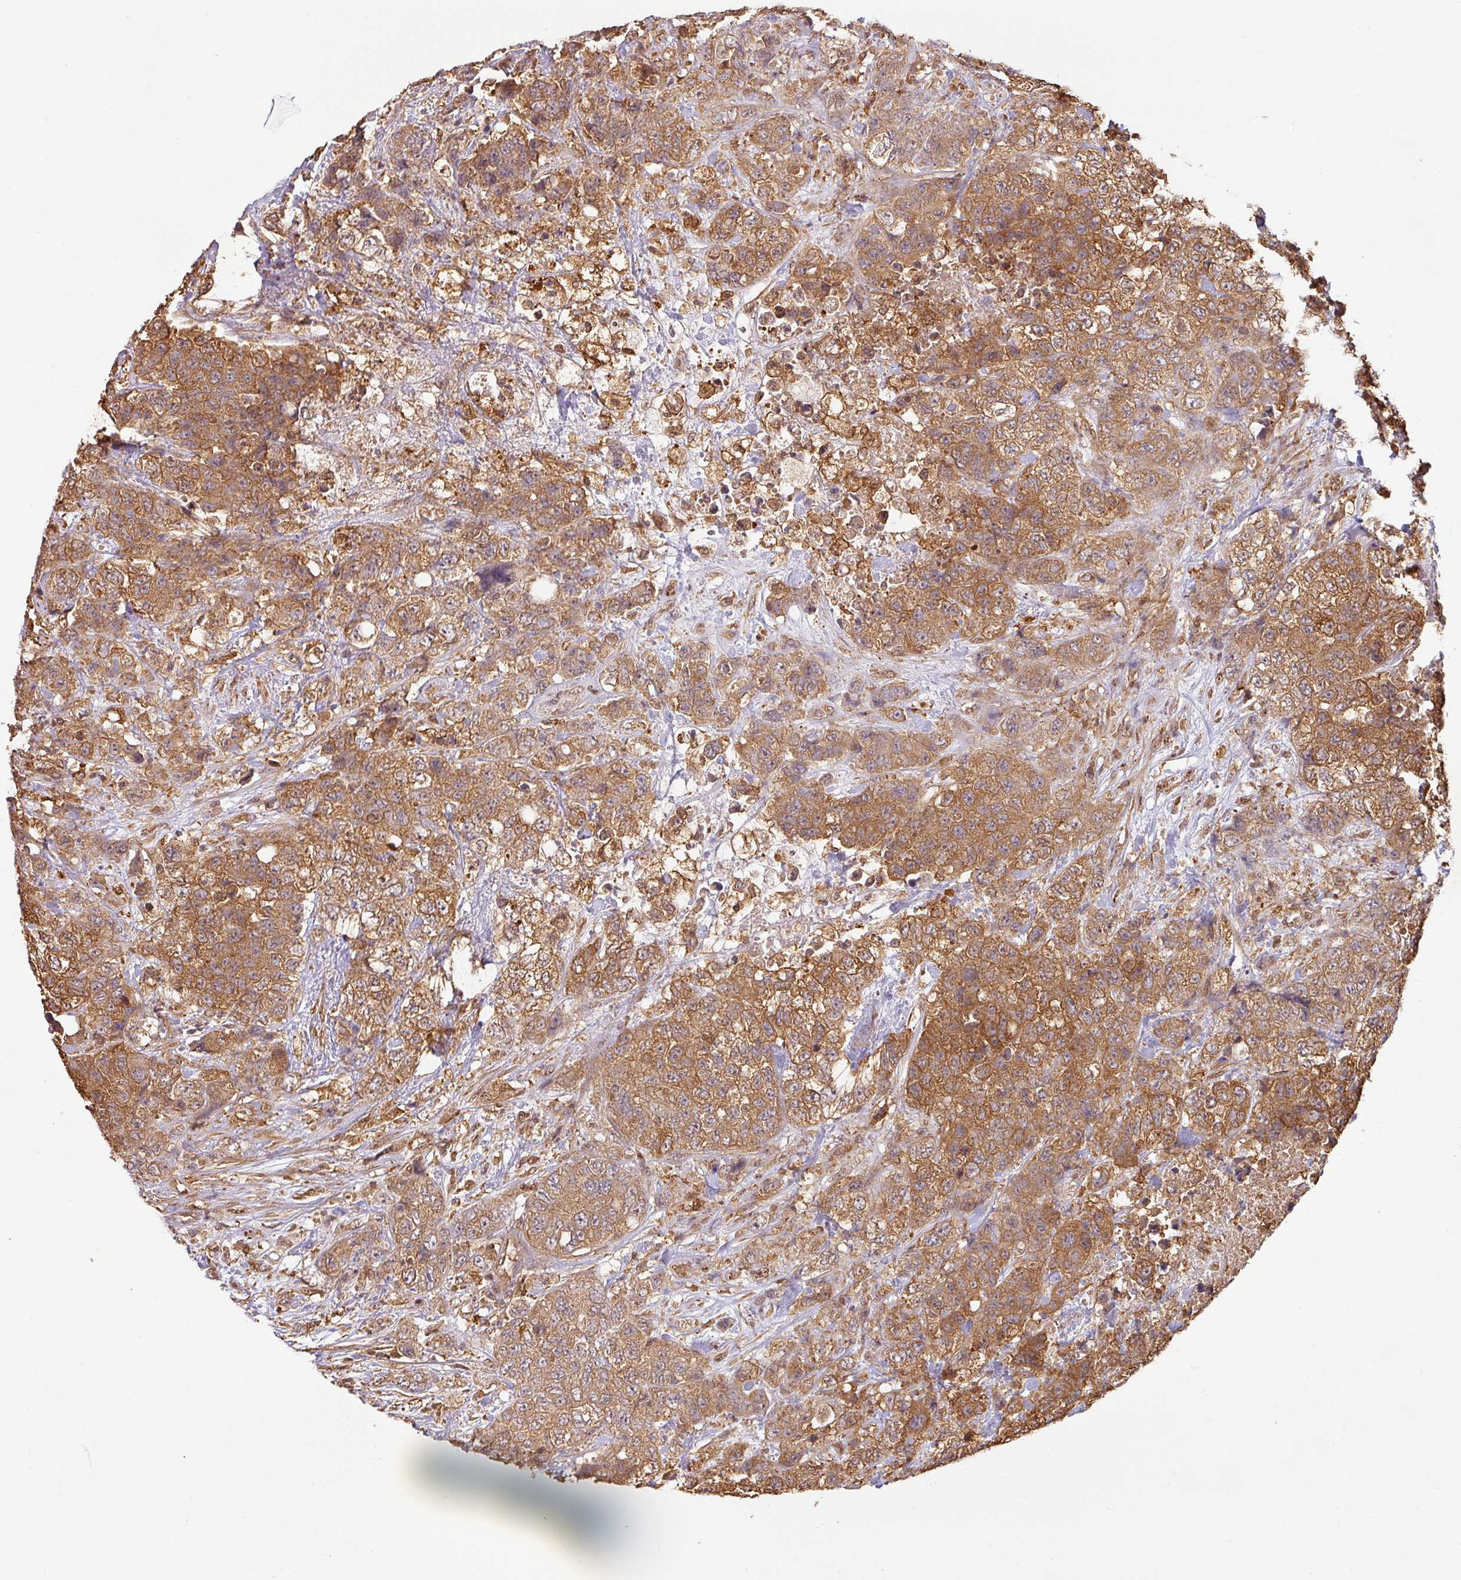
{"staining": {"intensity": "moderate", "quantity": ">75%", "location": "cytoplasmic/membranous"}, "tissue": "urothelial cancer", "cell_type": "Tumor cells", "image_type": "cancer", "snomed": [{"axis": "morphology", "description": "Urothelial carcinoma, High grade"}, {"axis": "topography", "description": "Urinary bladder"}], "caption": "The histopathology image displays immunohistochemical staining of urothelial cancer. There is moderate cytoplasmic/membranous staining is appreciated in approximately >75% of tumor cells. Nuclei are stained in blue.", "gene": "ZNF322", "patient": {"sex": "female", "age": 78}}